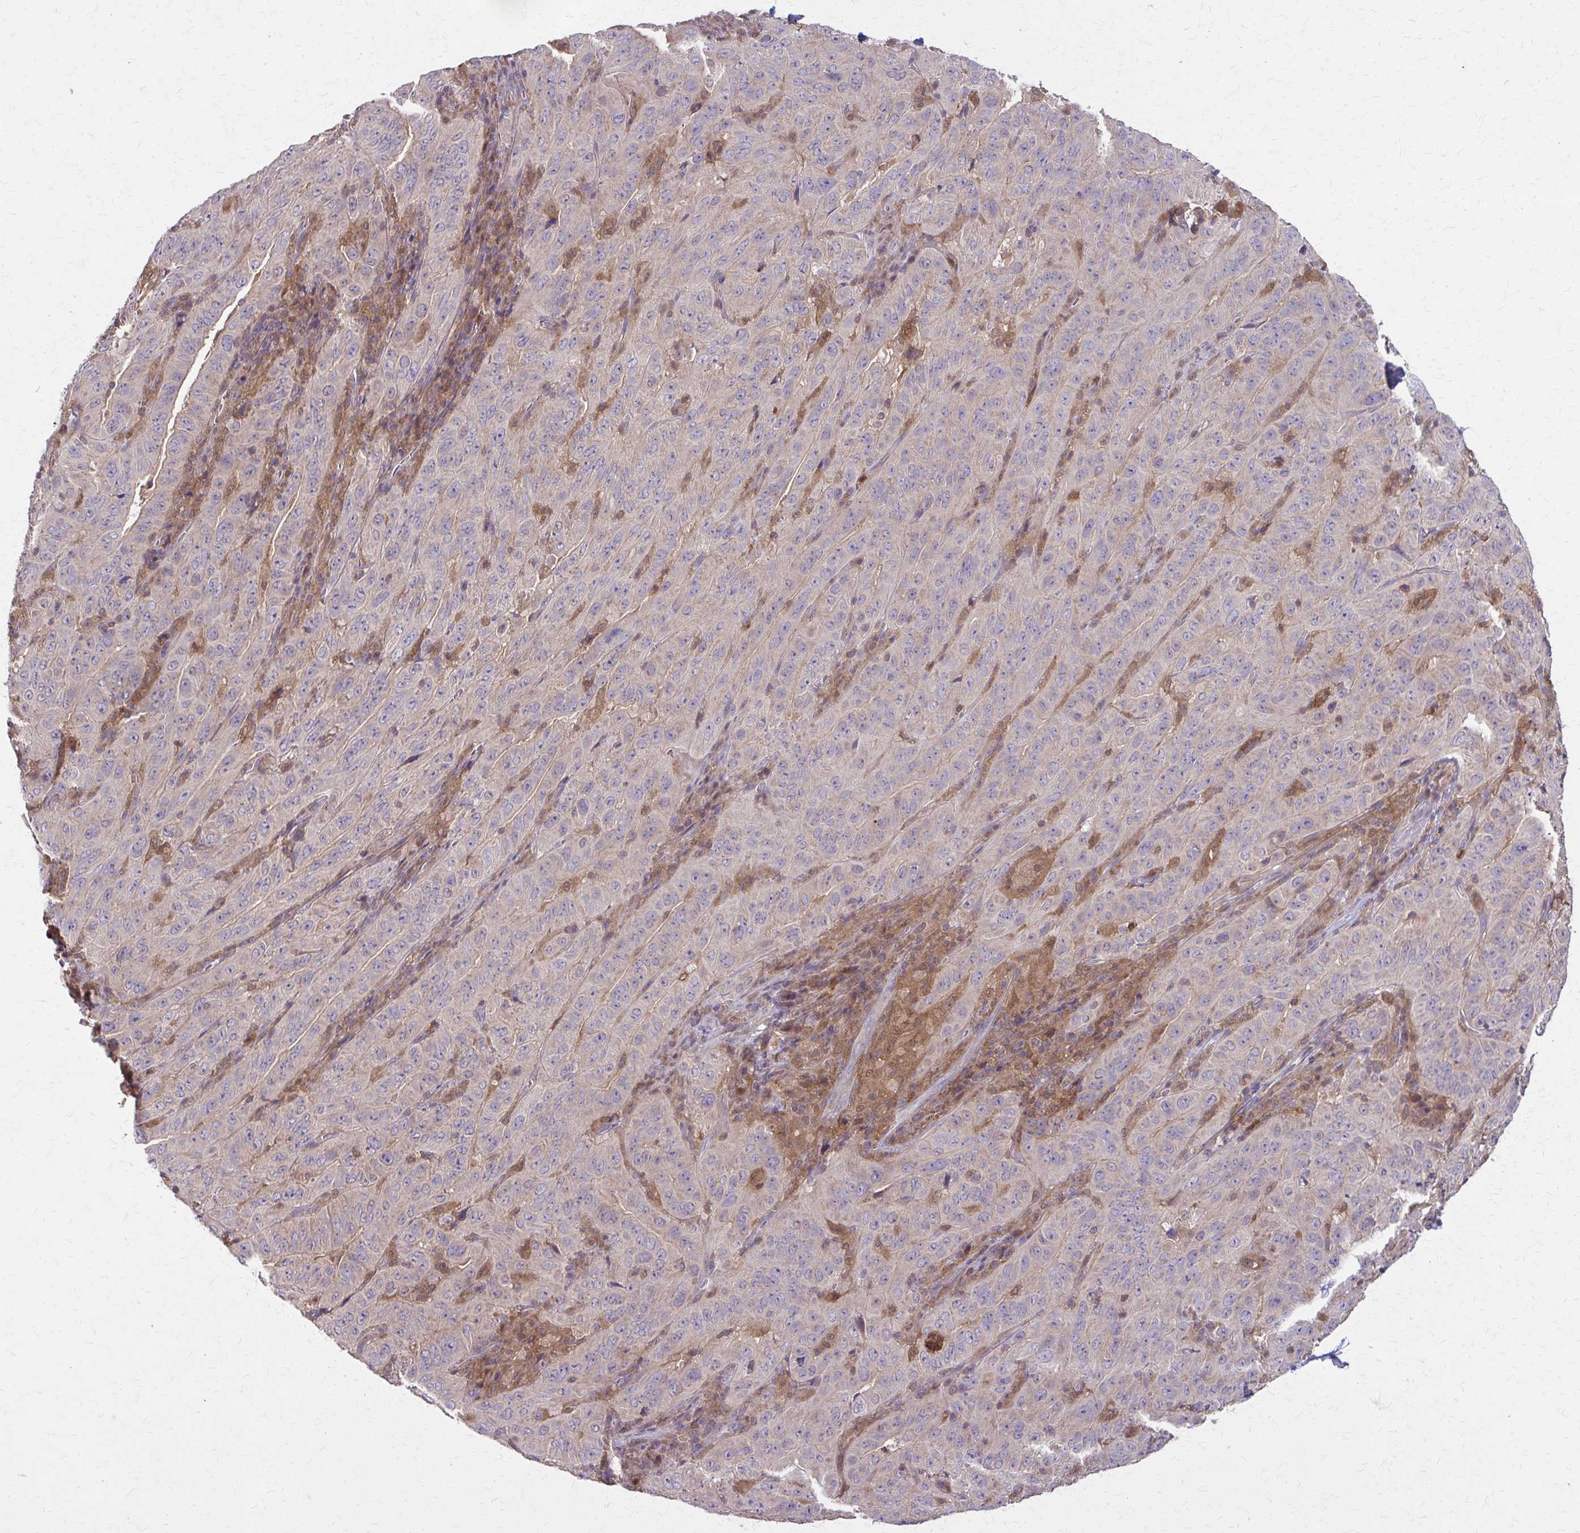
{"staining": {"intensity": "negative", "quantity": "none", "location": "none"}, "tissue": "pancreatic cancer", "cell_type": "Tumor cells", "image_type": "cancer", "snomed": [{"axis": "morphology", "description": "Adenocarcinoma, NOS"}, {"axis": "topography", "description": "Pancreas"}], "caption": "This is an immunohistochemistry micrograph of human pancreatic cancer. There is no staining in tumor cells.", "gene": "NRBF2", "patient": {"sex": "male", "age": 63}}